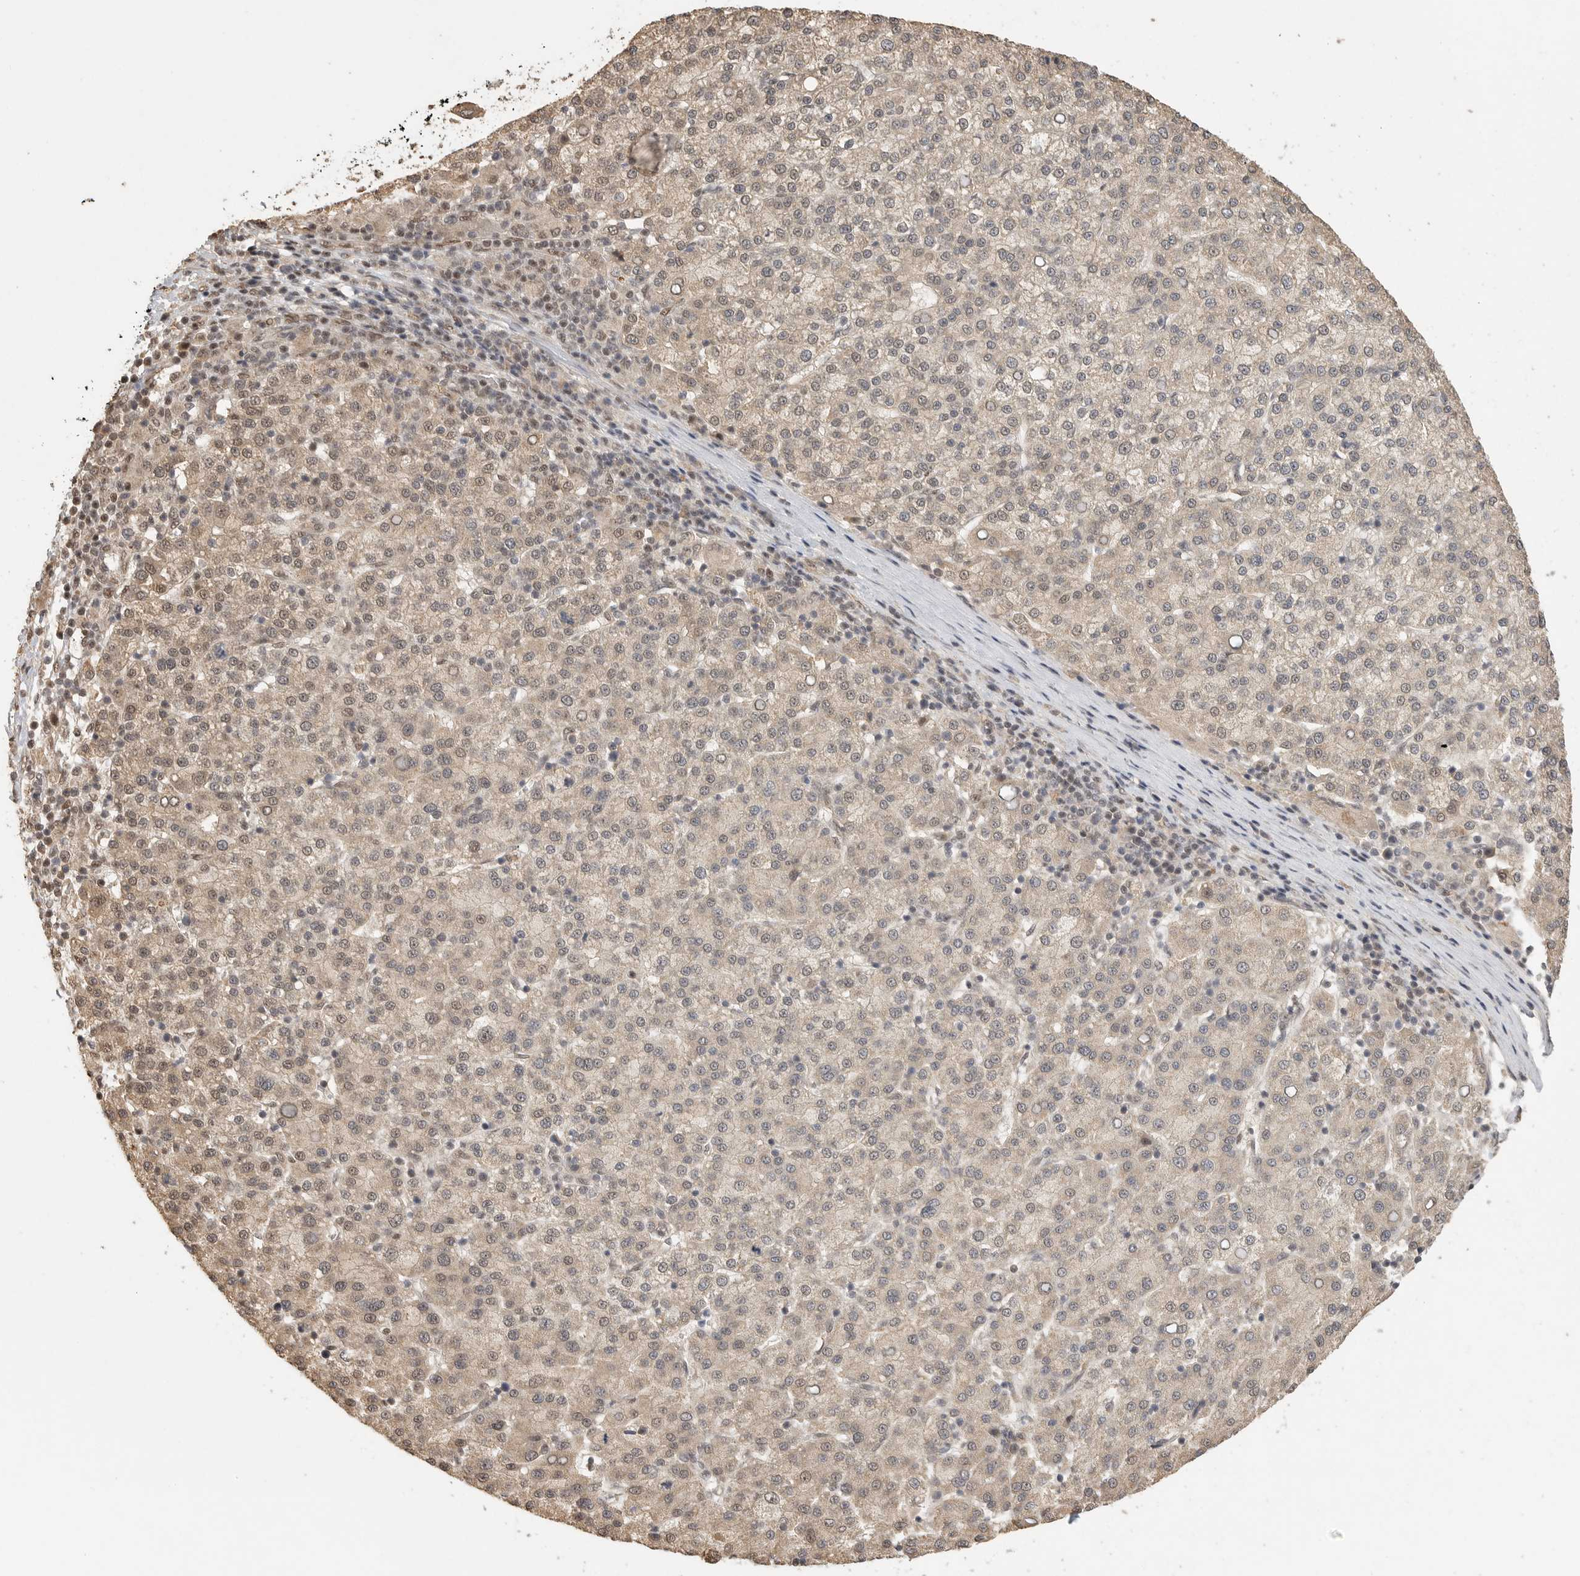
{"staining": {"intensity": "weak", "quantity": "25%-75%", "location": "cytoplasmic/membranous,nuclear"}, "tissue": "liver cancer", "cell_type": "Tumor cells", "image_type": "cancer", "snomed": [{"axis": "morphology", "description": "Carcinoma, Hepatocellular, NOS"}, {"axis": "topography", "description": "Liver"}], "caption": "Weak cytoplasmic/membranous and nuclear staining for a protein is appreciated in approximately 25%-75% of tumor cells of hepatocellular carcinoma (liver) using IHC.", "gene": "DFFA", "patient": {"sex": "female", "age": 58}}